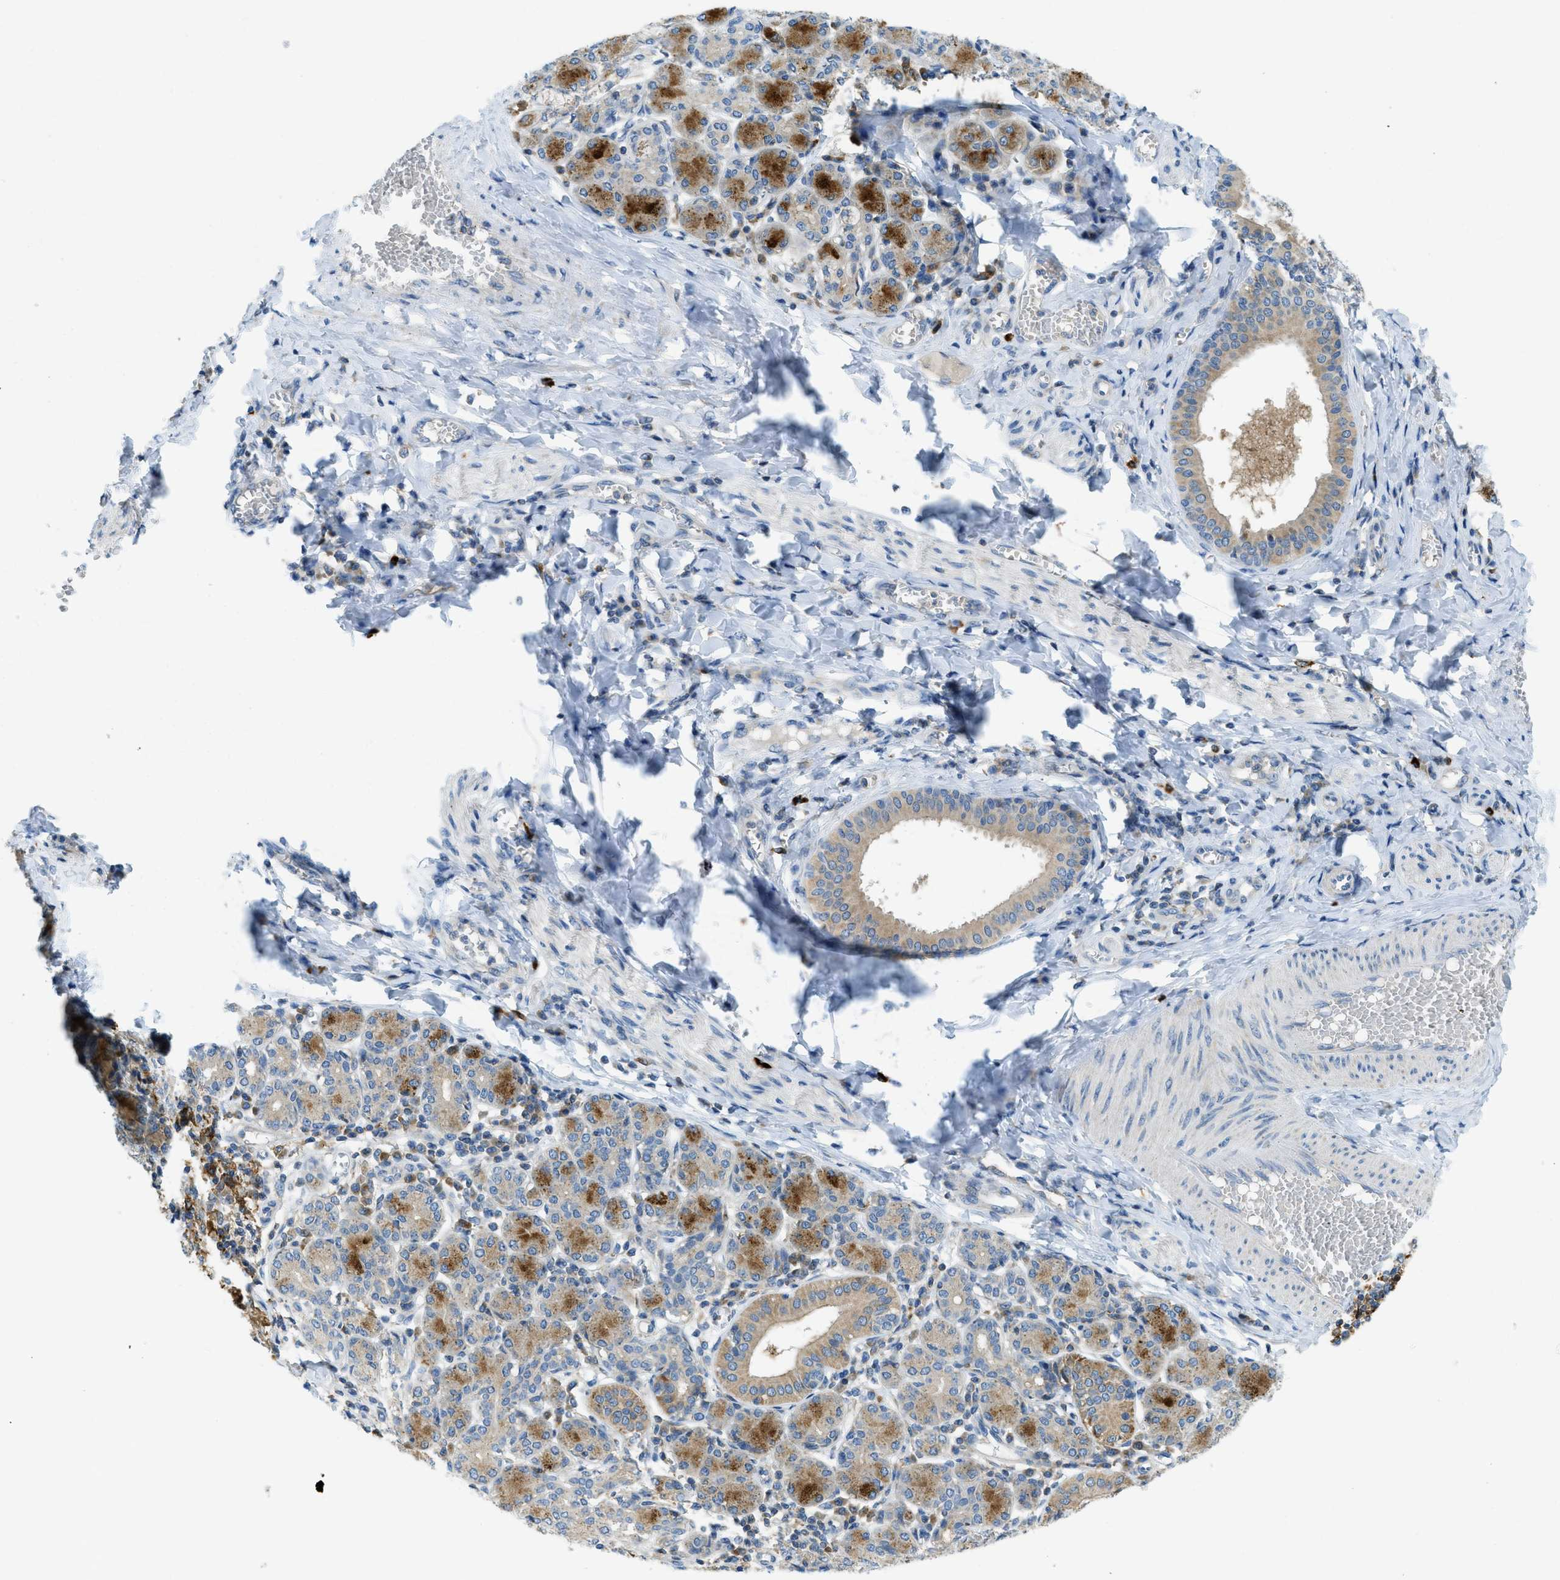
{"staining": {"intensity": "strong", "quantity": "25%-75%", "location": "cytoplasmic/membranous"}, "tissue": "salivary gland", "cell_type": "Glandular cells", "image_type": "normal", "snomed": [{"axis": "morphology", "description": "Normal tissue, NOS"}, {"axis": "morphology", "description": "Inflammation, NOS"}, {"axis": "topography", "description": "Lymph node"}, {"axis": "topography", "description": "Salivary gland"}], "caption": "A high-resolution photomicrograph shows IHC staining of benign salivary gland, which exhibits strong cytoplasmic/membranous positivity in about 25%-75% of glandular cells. (IHC, brightfield microscopy, high magnification).", "gene": "RFFL", "patient": {"sex": "male", "age": 3}}